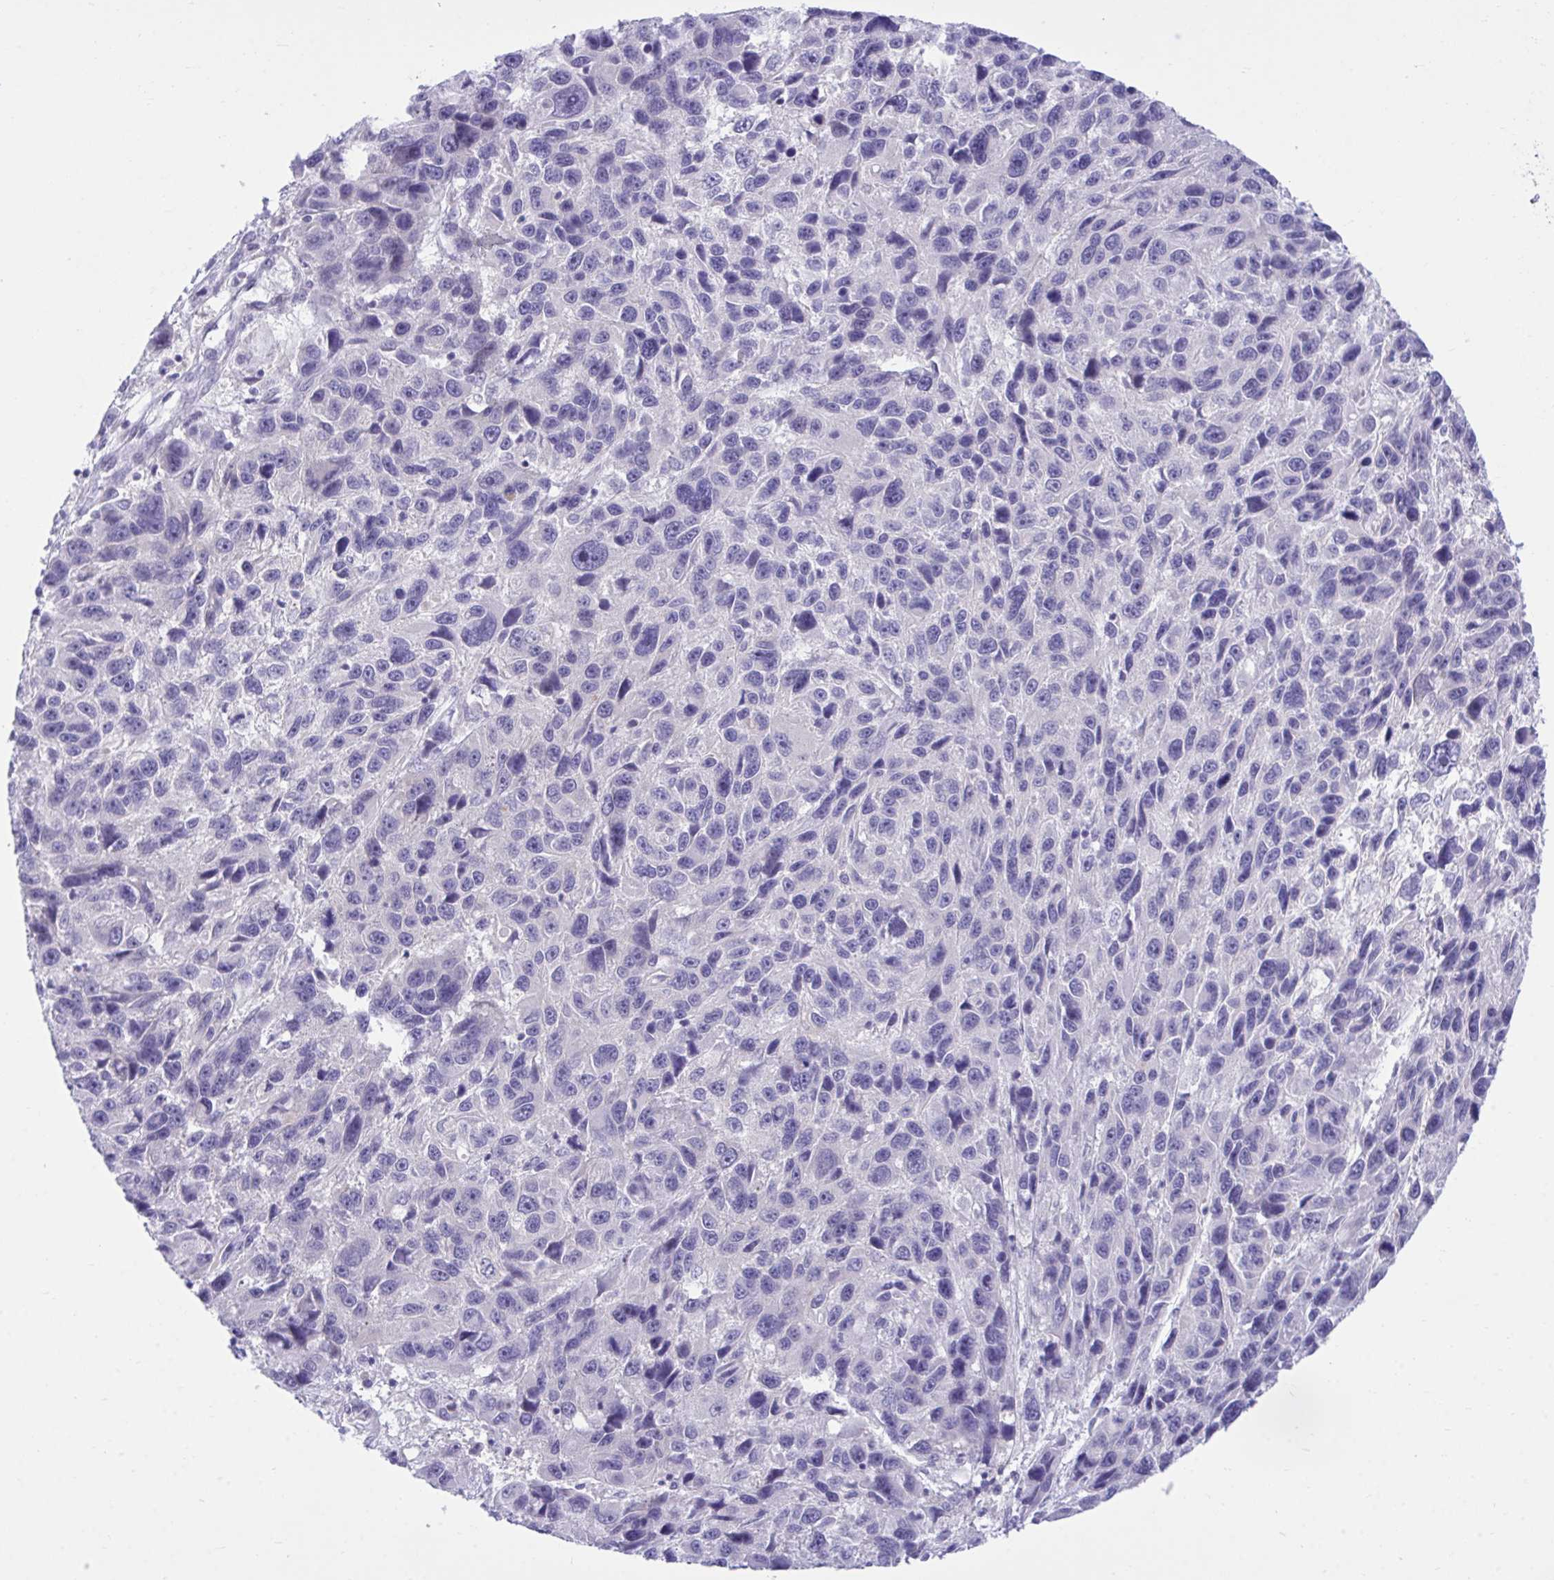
{"staining": {"intensity": "negative", "quantity": "none", "location": "none"}, "tissue": "melanoma", "cell_type": "Tumor cells", "image_type": "cancer", "snomed": [{"axis": "morphology", "description": "Malignant melanoma, NOS"}, {"axis": "topography", "description": "Skin"}], "caption": "DAB (3,3'-diaminobenzidine) immunohistochemical staining of malignant melanoma shows no significant positivity in tumor cells.", "gene": "MED9", "patient": {"sex": "male", "age": 53}}